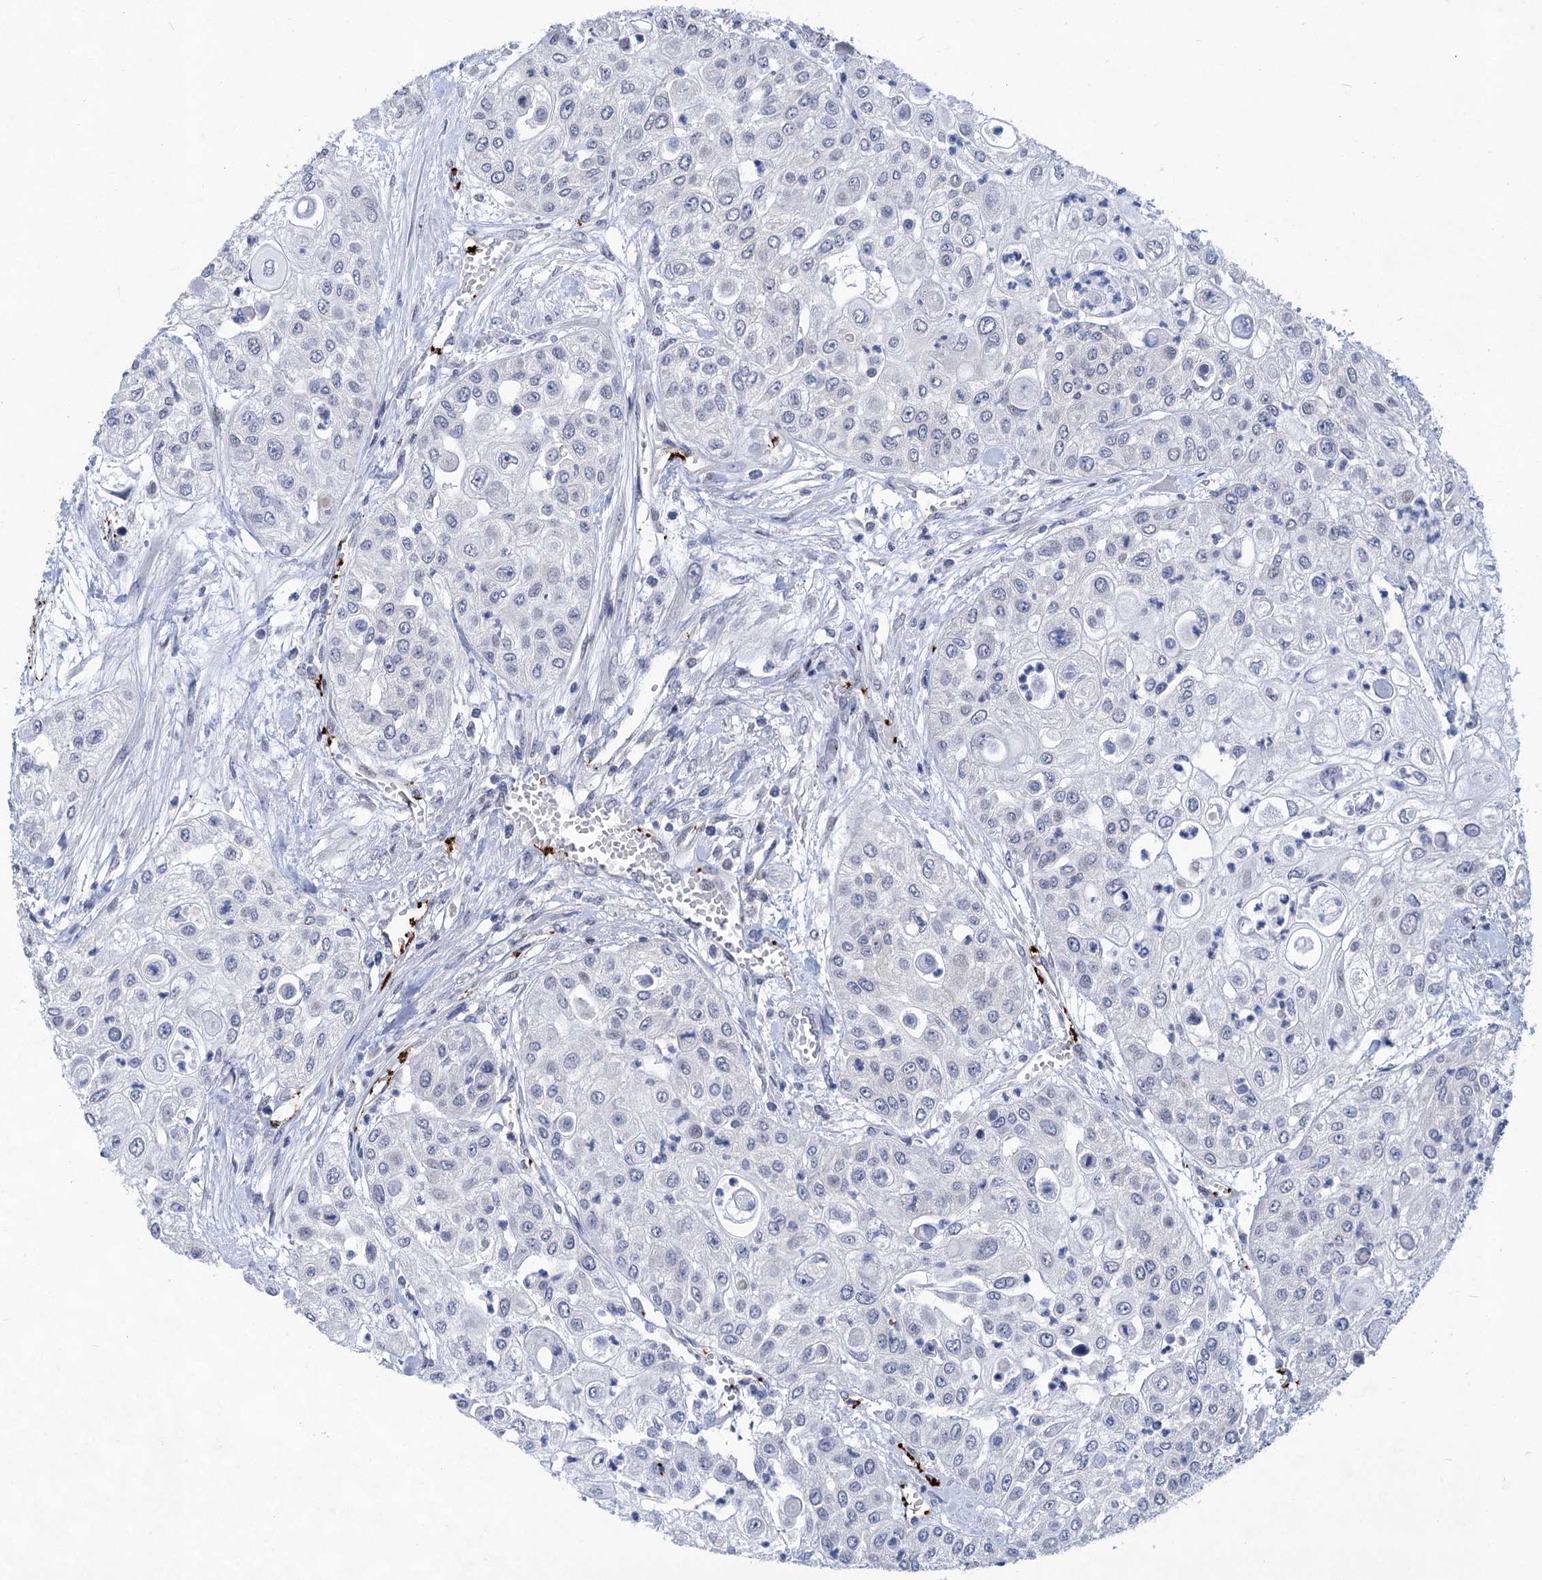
{"staining": {"intensity": "negative", "quantity": "none", "location": "none"}, "tissue": "urothelial cancer", "cell_type": "Tumor cells", "image_type": "cancer", "snomed": [{"axis": "morphology", "description": "Urothelial carcinoma, High grade"}, {"axis": "topography", "description": "Urinary bladder"}], "caption": "Urothelial cancer was stained to show a protein in brown. There is no significant positivity in tumor cells.", "gene": "MON2", "patient": {"sex": "female", "age": 79}}